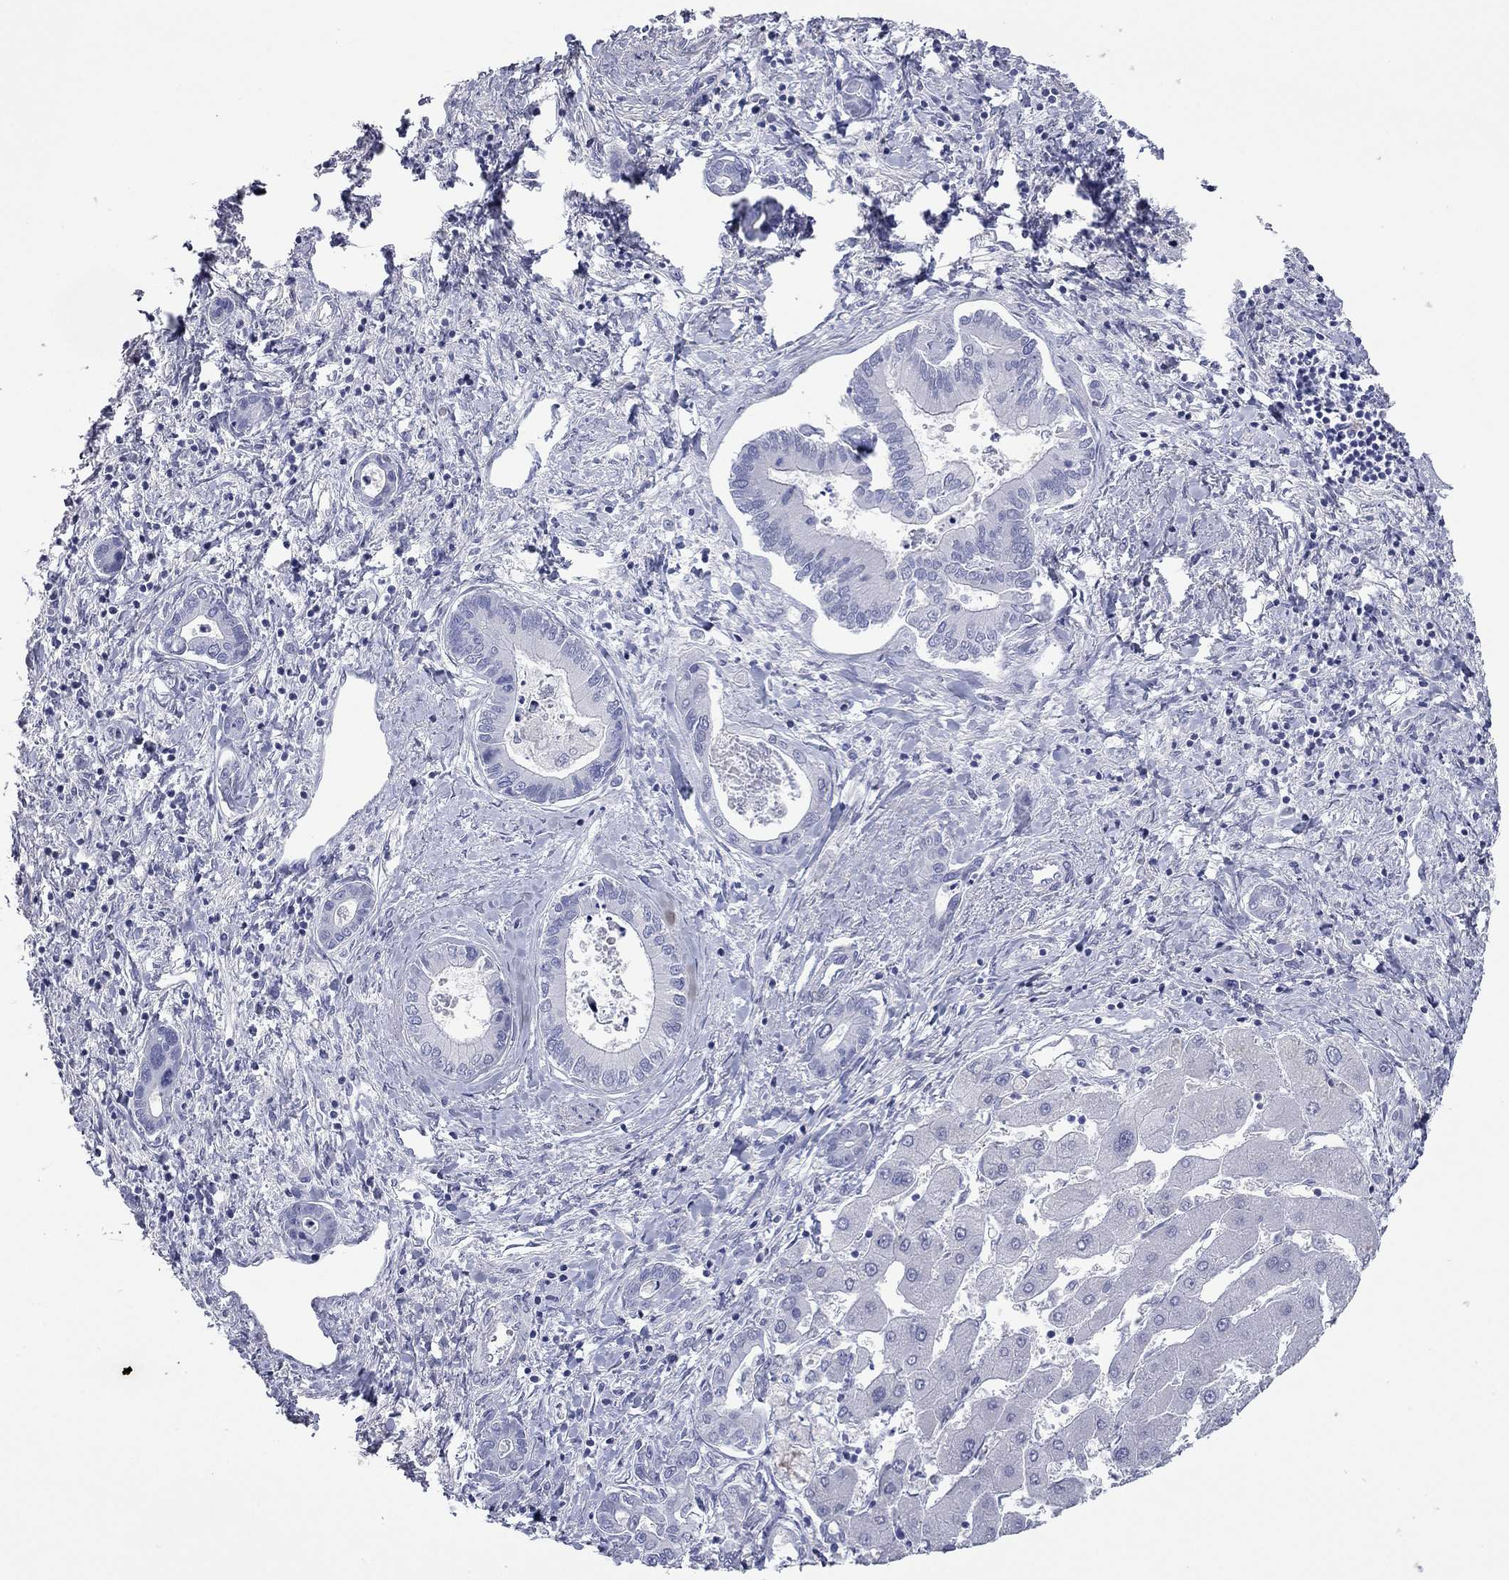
{"staining": {"intensity": "negative", "quantity": "none", "location": "none"}, "tissue": "liver cancer", "cell_type": "Tumor cells", "image_type": "cancer", "snomed": [{"axis": "morphology", "description": "Cholangiocarcinoma"}, {"axis": "topography", "description": "Liver"}], "caption": "Immunohistochemistry (IHC) micrograph of neoplastic tissue: liver cancer stained with DAB shows no significant protein staining in tumor cells.", "gene": "ACTL7B", "patient": {"sex": "male", "age": 66}}